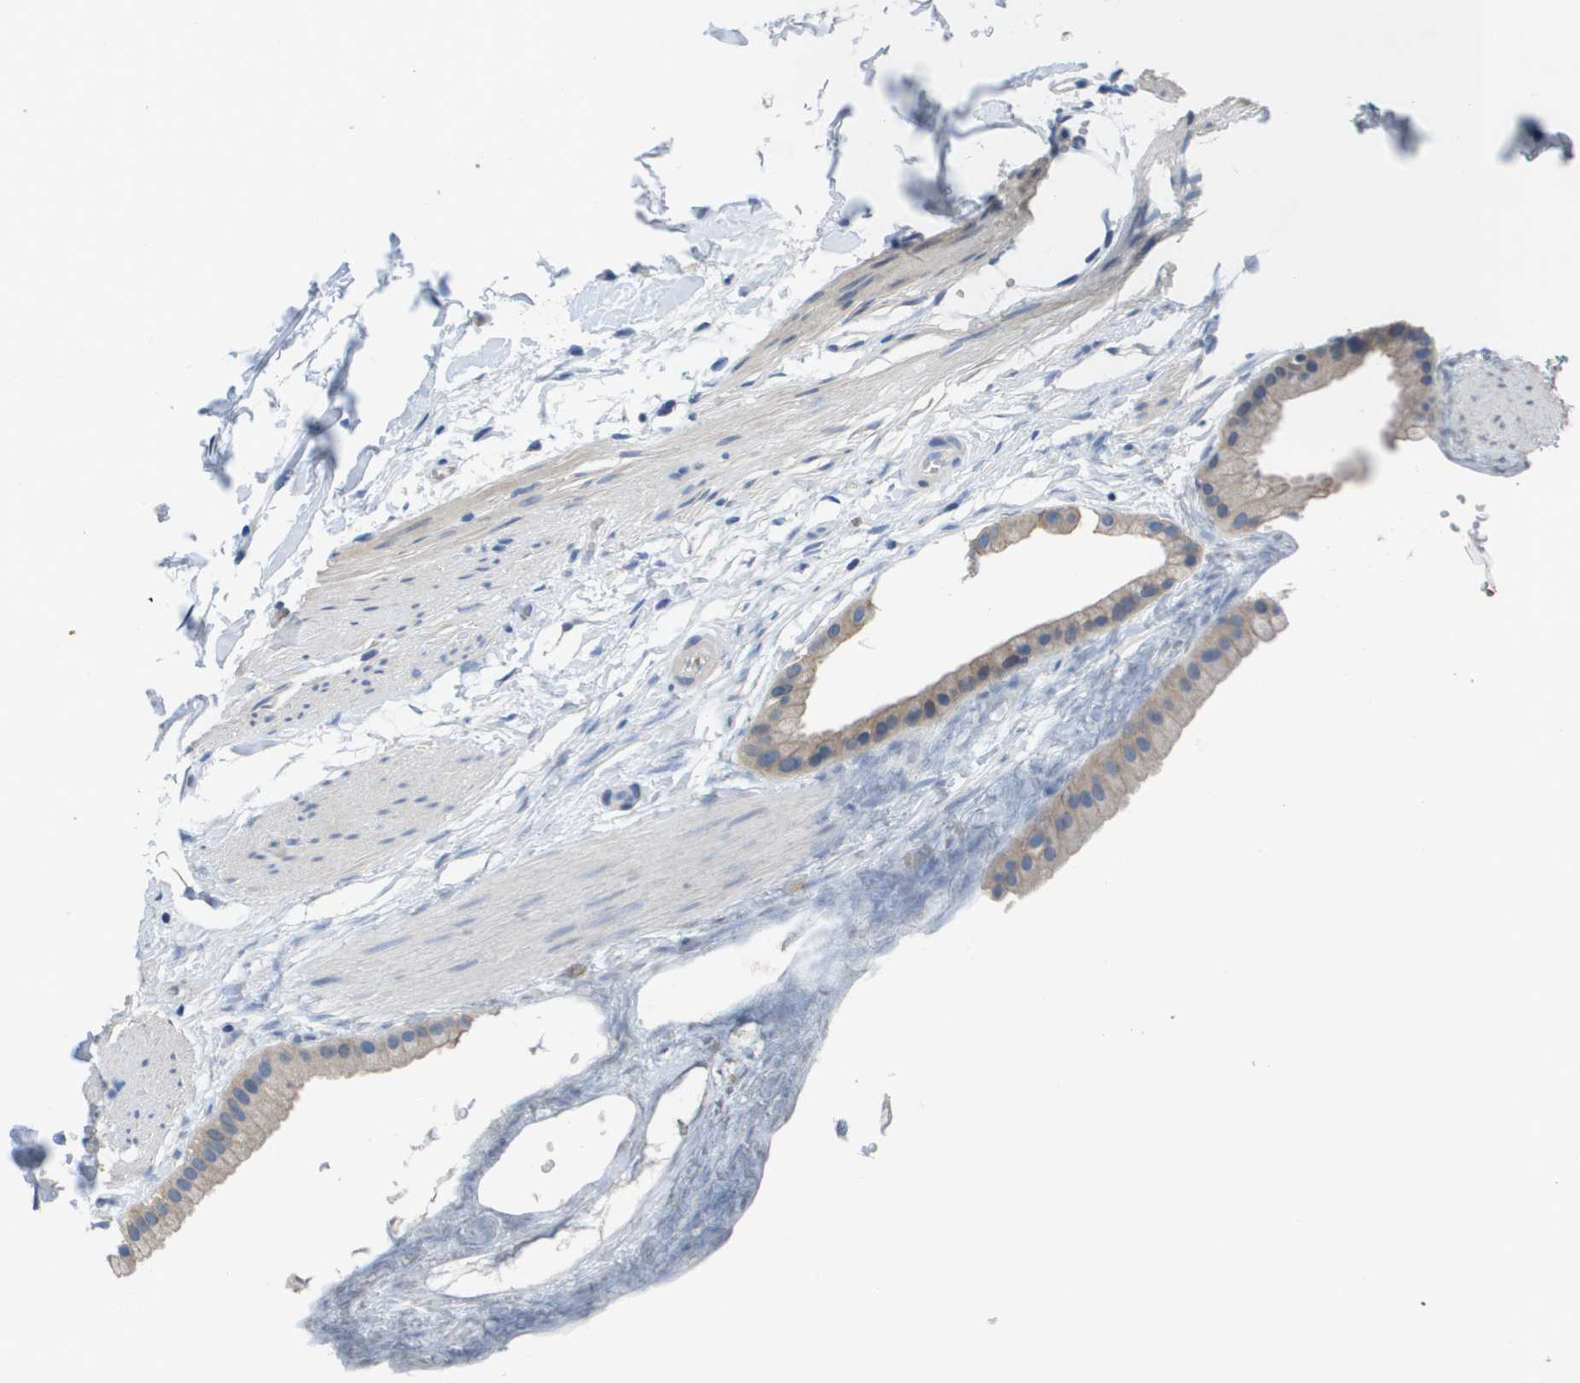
{"staining": {"intensity": "weak", "quantity": "25%-75%", "location": "cytoplasmic/membranous"}, "tissue": "gallbladder", "cell_type": "Glandular cells", "image_type": "normal", "snomed": [{"axis": "morphology", "description": "Normal tissue, NOS"}, {"axis": "topography", "description": "Gallbladder"}], "caption": "A high-resolution image shows immunohistochemistry (IHC) staining of benign gallbladder, which reveals weak cytoplasmic/membranous expression in approximately 25%-75% of glandular cells.", "gene": "NCS1", "patient": {"sex": "female", "age": 64}}